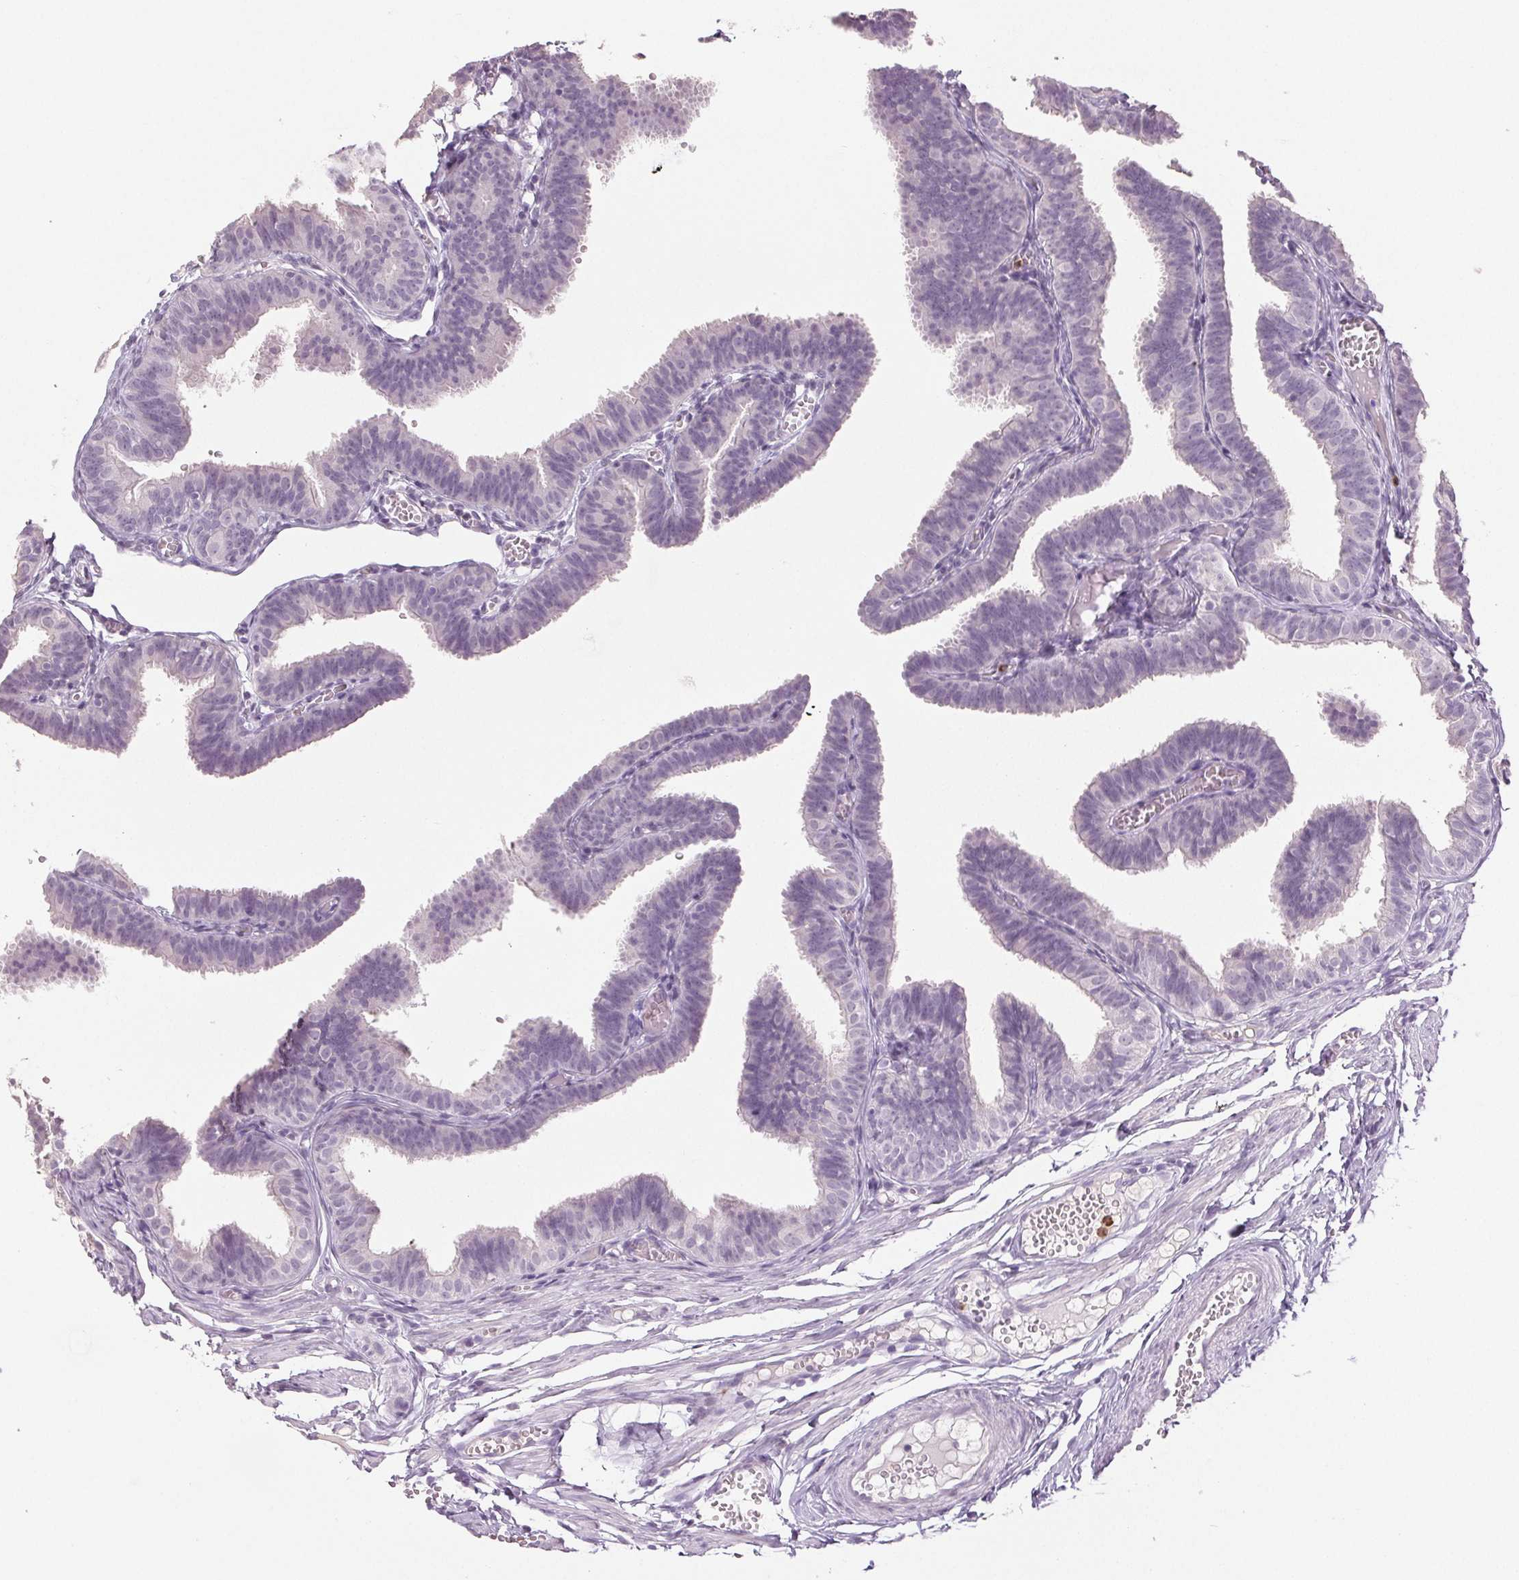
{"staining": {"intensity": "negative", "quantity": "none", "location": "none"}, "tissue": "fallopian tube", "cell_type": "Glandular cells", "image_type": "normal", "snomed": [{"axis": "morphology", "description": "Normal tissue, NOS"}, {"axis": "topography", "description": "Fallopian tube"}], "caption": "Image shows no protein positivity in glandular cells of normal fallopian tube.", "gene": "LTF", "patient": {"sex": "female", "age": 25}}